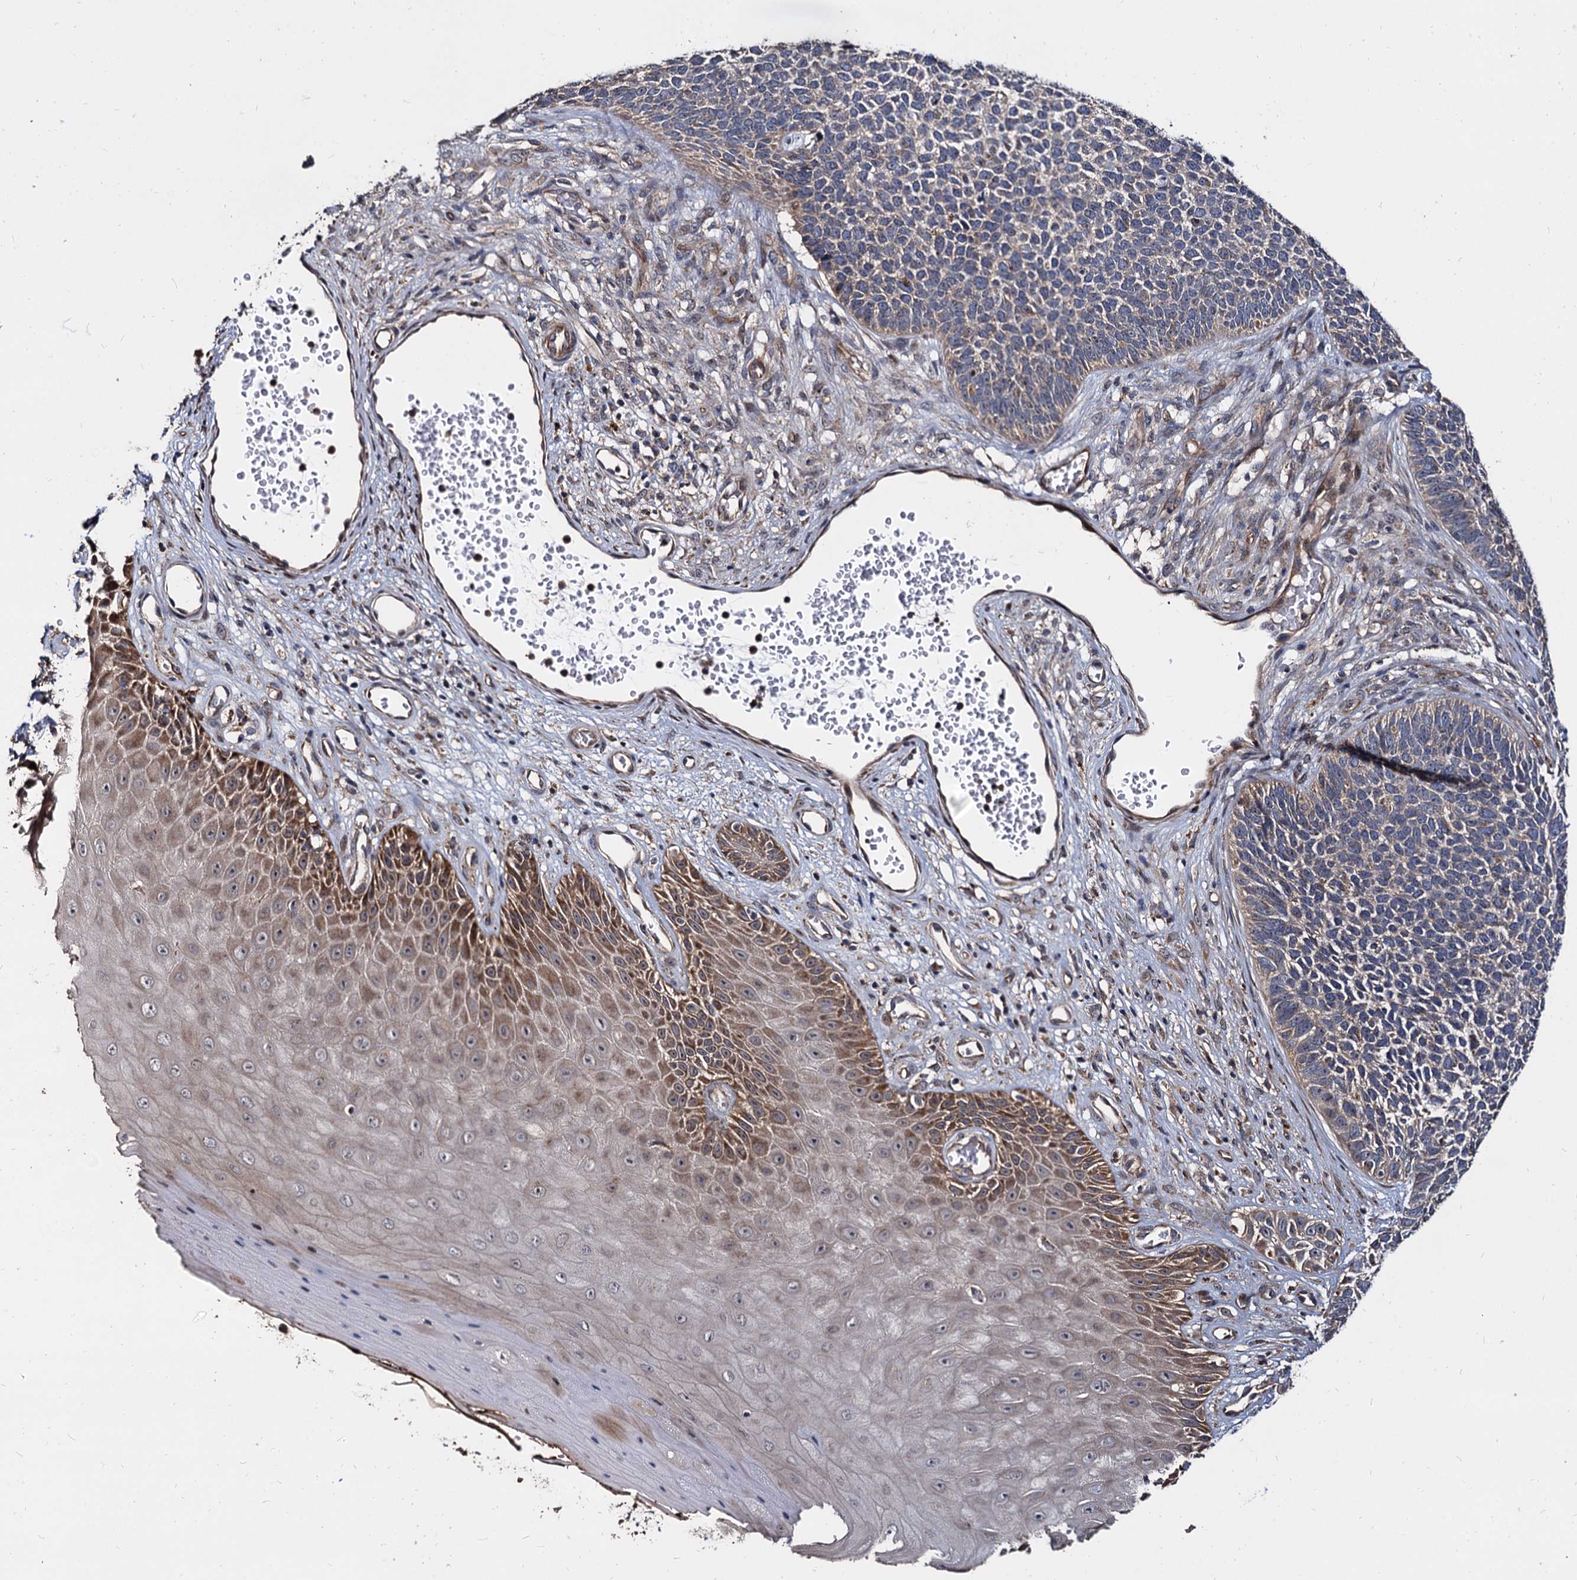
{"staining": {"intensity": "weak", "quantity": "<25%", "location": "cytoplasmic/membranous"}, "tissue": "skin cancer", "cell_type": "Tumor cells", "image_type": "cancer", "snomed": [{"axis": "morphology", "description": "Basal cell carcinoma"}, {"axis": "topography", "description": "Skin"}], "caption": "There is no significant positivity in tumor cells of skin basal cell carcinoma.", "gene": "WWC3", "patient": {"sex": "female", "age": 84}}